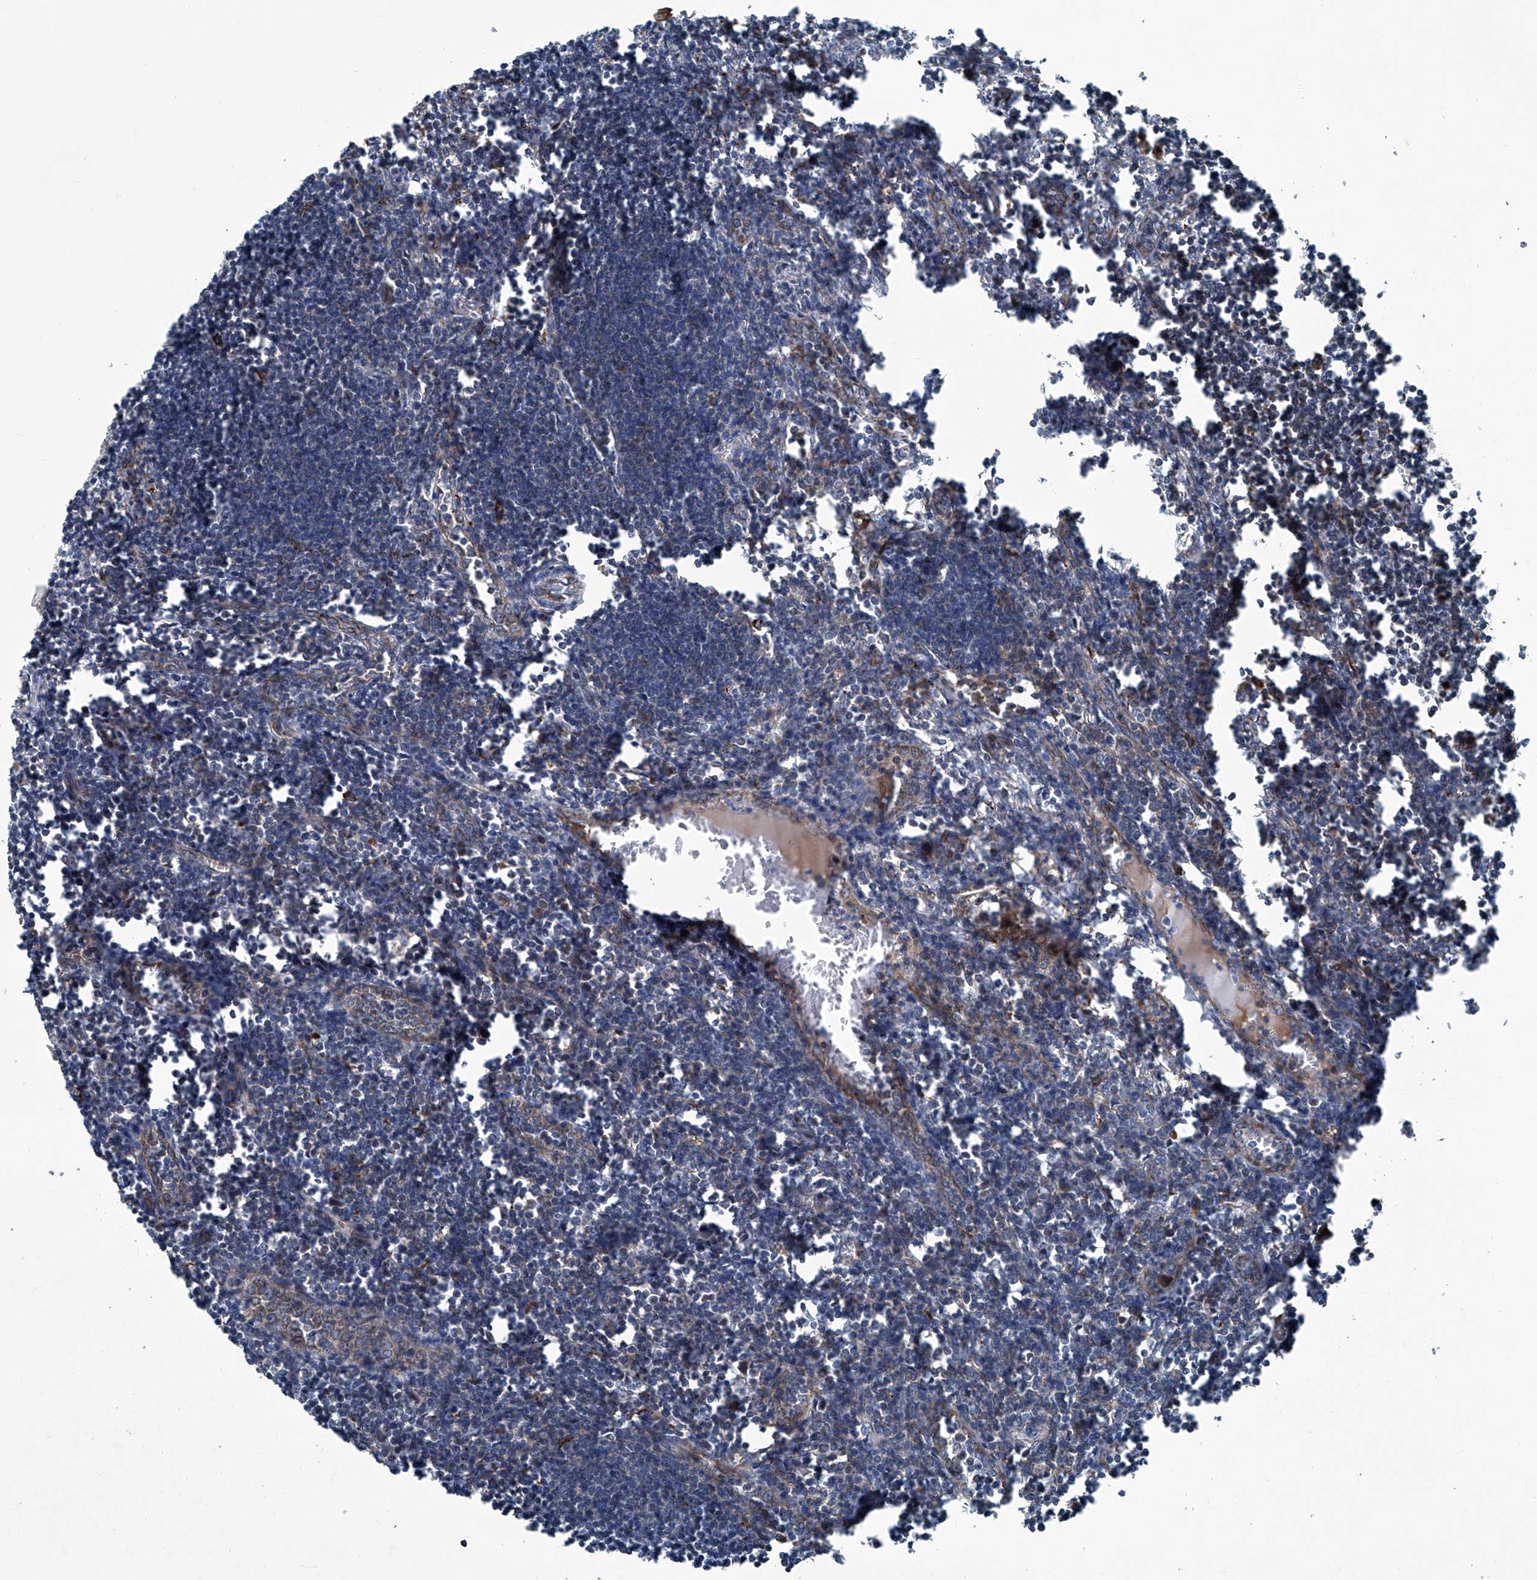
{"staining": {"intensity": "moderate", "quantity": "<25%", "location": "cytoplasmic/membranous"}, "tissue": "lymph node", "cell_type": "Germinal center cells", "image_type": "normal", "snomed": [{"axis": "morphology", "description": "Normal tissue, NOS"}, {"axis": "morphology", "description": "Malignant melanoma, Metastatic site"}, {"axis": "topography", "description": "Lymph node"}], "caption": "Immunohistochemistry (IHC) staining of benign lymph node, which displays low levels of moderate cytoplasmic/membranous staining in approximately <25% of germinal center cells indicating moderate cytoplasmic/membranous protein positivity. The staining was performed using DAB (3,3'-diaminobenzidine) (brown) for protein detection and nuclei were counterstained in hematoxylin (blue).", "gene": "SENP2", "patient": {"sex": "male", "age": 41}}